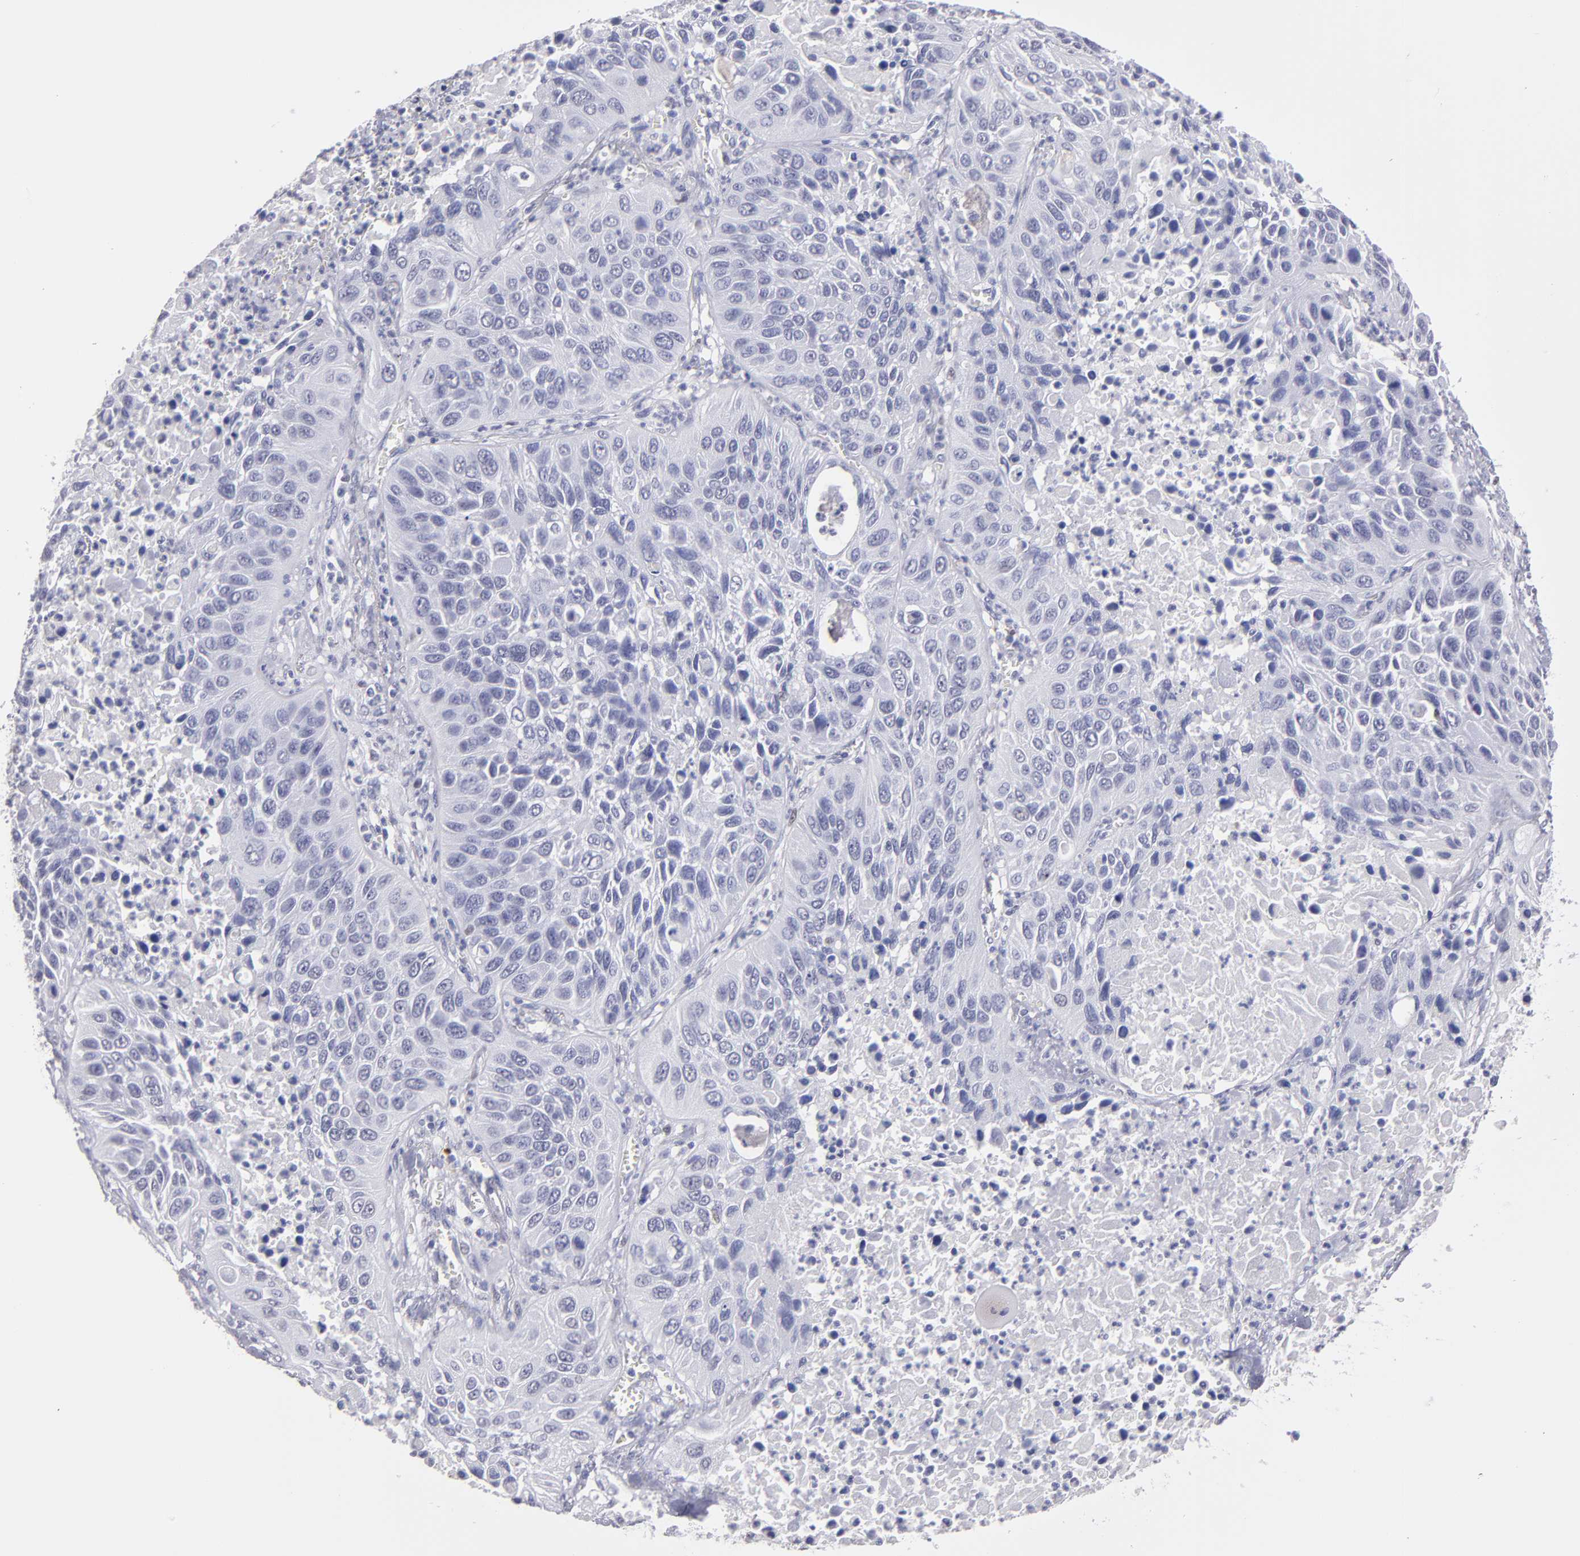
{"staining": {"intensity": "negative", "quantity": "none", "location": "none"}, "tissue": "lung cancer", "cell_type": "Tumor cells", "image_type": "cancer", "snomed": [{"axis": "morphology", "description": "Squamous cell carcinoma, NOS"}, {"axis": "topography", "description": "Lung"}], "caption": "Immunohistochemistry (IHC) image of human lung squamous cell carcinoma stained for a protein (brown), which shows no staining in tumor cells.", "gene": "IRF8", "patient": {"sex": "female", "age": 76}}